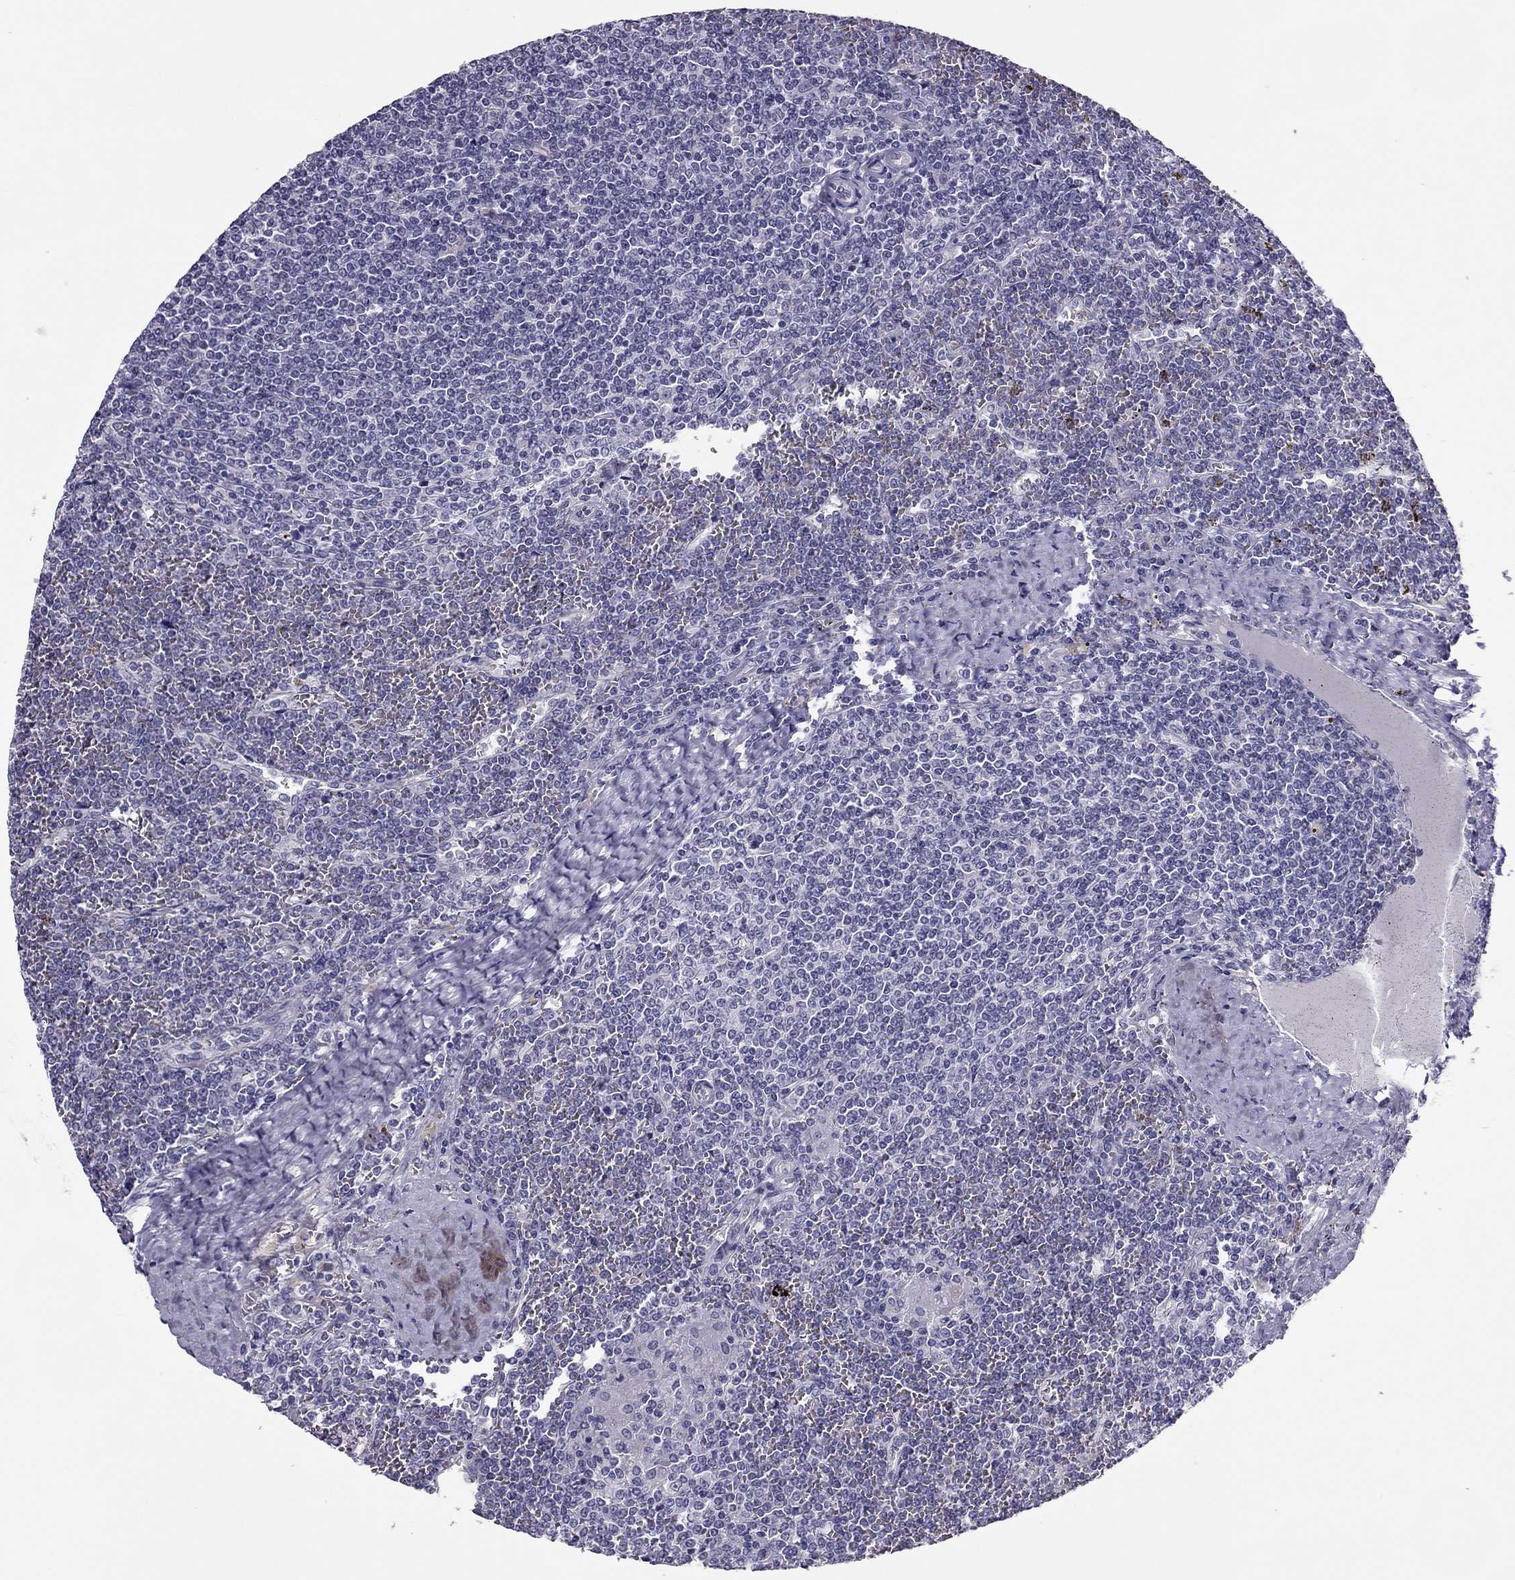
{"staining": {"intensity": "negative", "quantity": "none", "location": "none"}, "tissue": "lymphoma", "cell_type": "Tumor cells", "image_type": "cancer", "snomed": [{"axis": "morphology", "description": "Malignant lymphoma, non-Hodgkin's type, Low grade"}, {"axis": "topography", "description": "Spleen"}], "caption": "Immunohistochemical staining of lymphoma exhibits no significant positivity in tumor cells.", "gene": "PDE6A", "patient": {"sex": "female", "age": 19}}